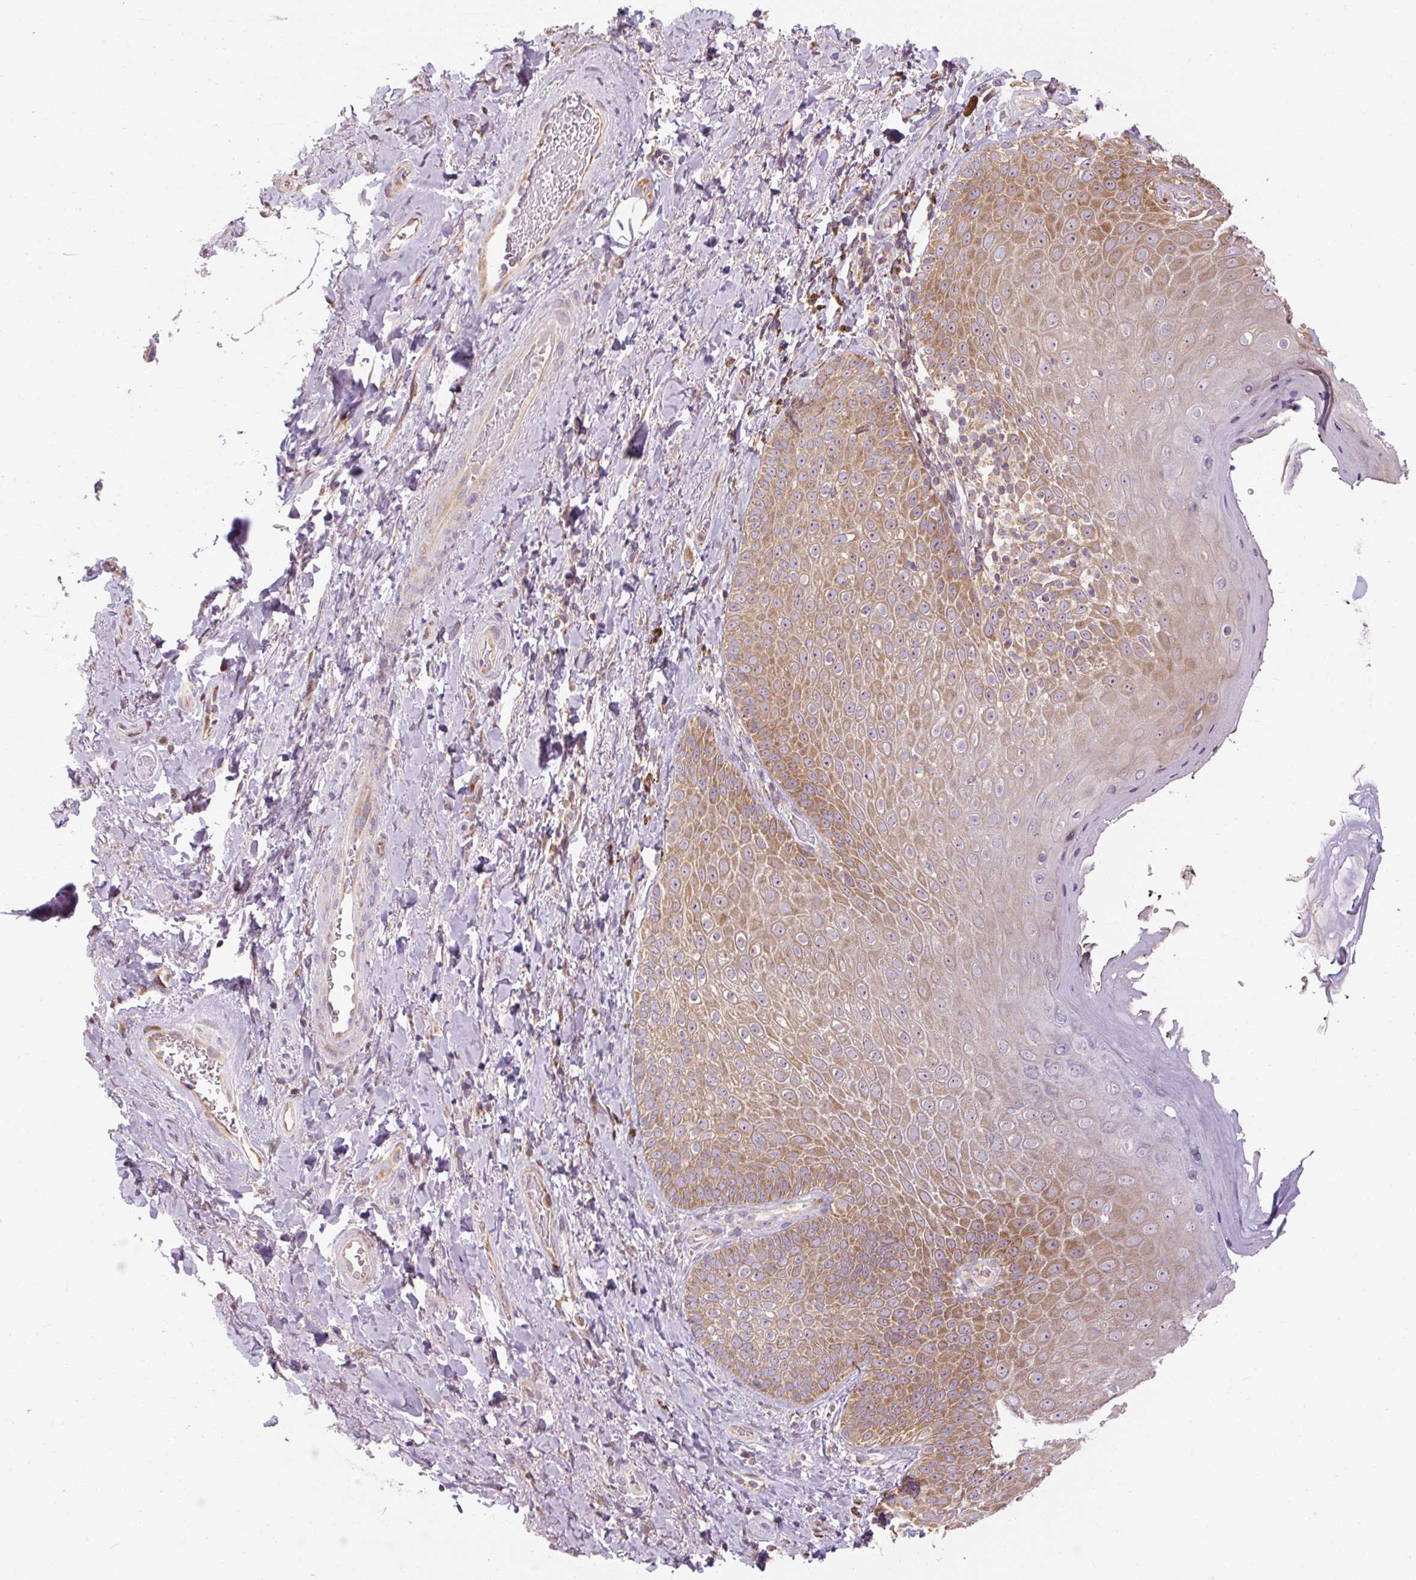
{"staining": {"intensity": "moderate", "quantity": ">75%", "location": "cytoplasmic/membranous"}, "tissue": "skin", "cell_type": "Epidermal cells", "image_type": "normal", "snomed": [{"axis": "morphology", "description": "Normal tissue, NOS"}, {"axis": "topography", "description": "Anal"}, {"axis": "topography", "description": "Peripheral nerve tissue"}], "caption": "This photomicrograph exhibits immunohistochemistry staining of benign human skin, with medium moderate cytoplasmic/membranous positivity in approximately >75% of epidermal cells.", "gene": "PRSS48", "patient": {"sex": "male", "age": 53}}